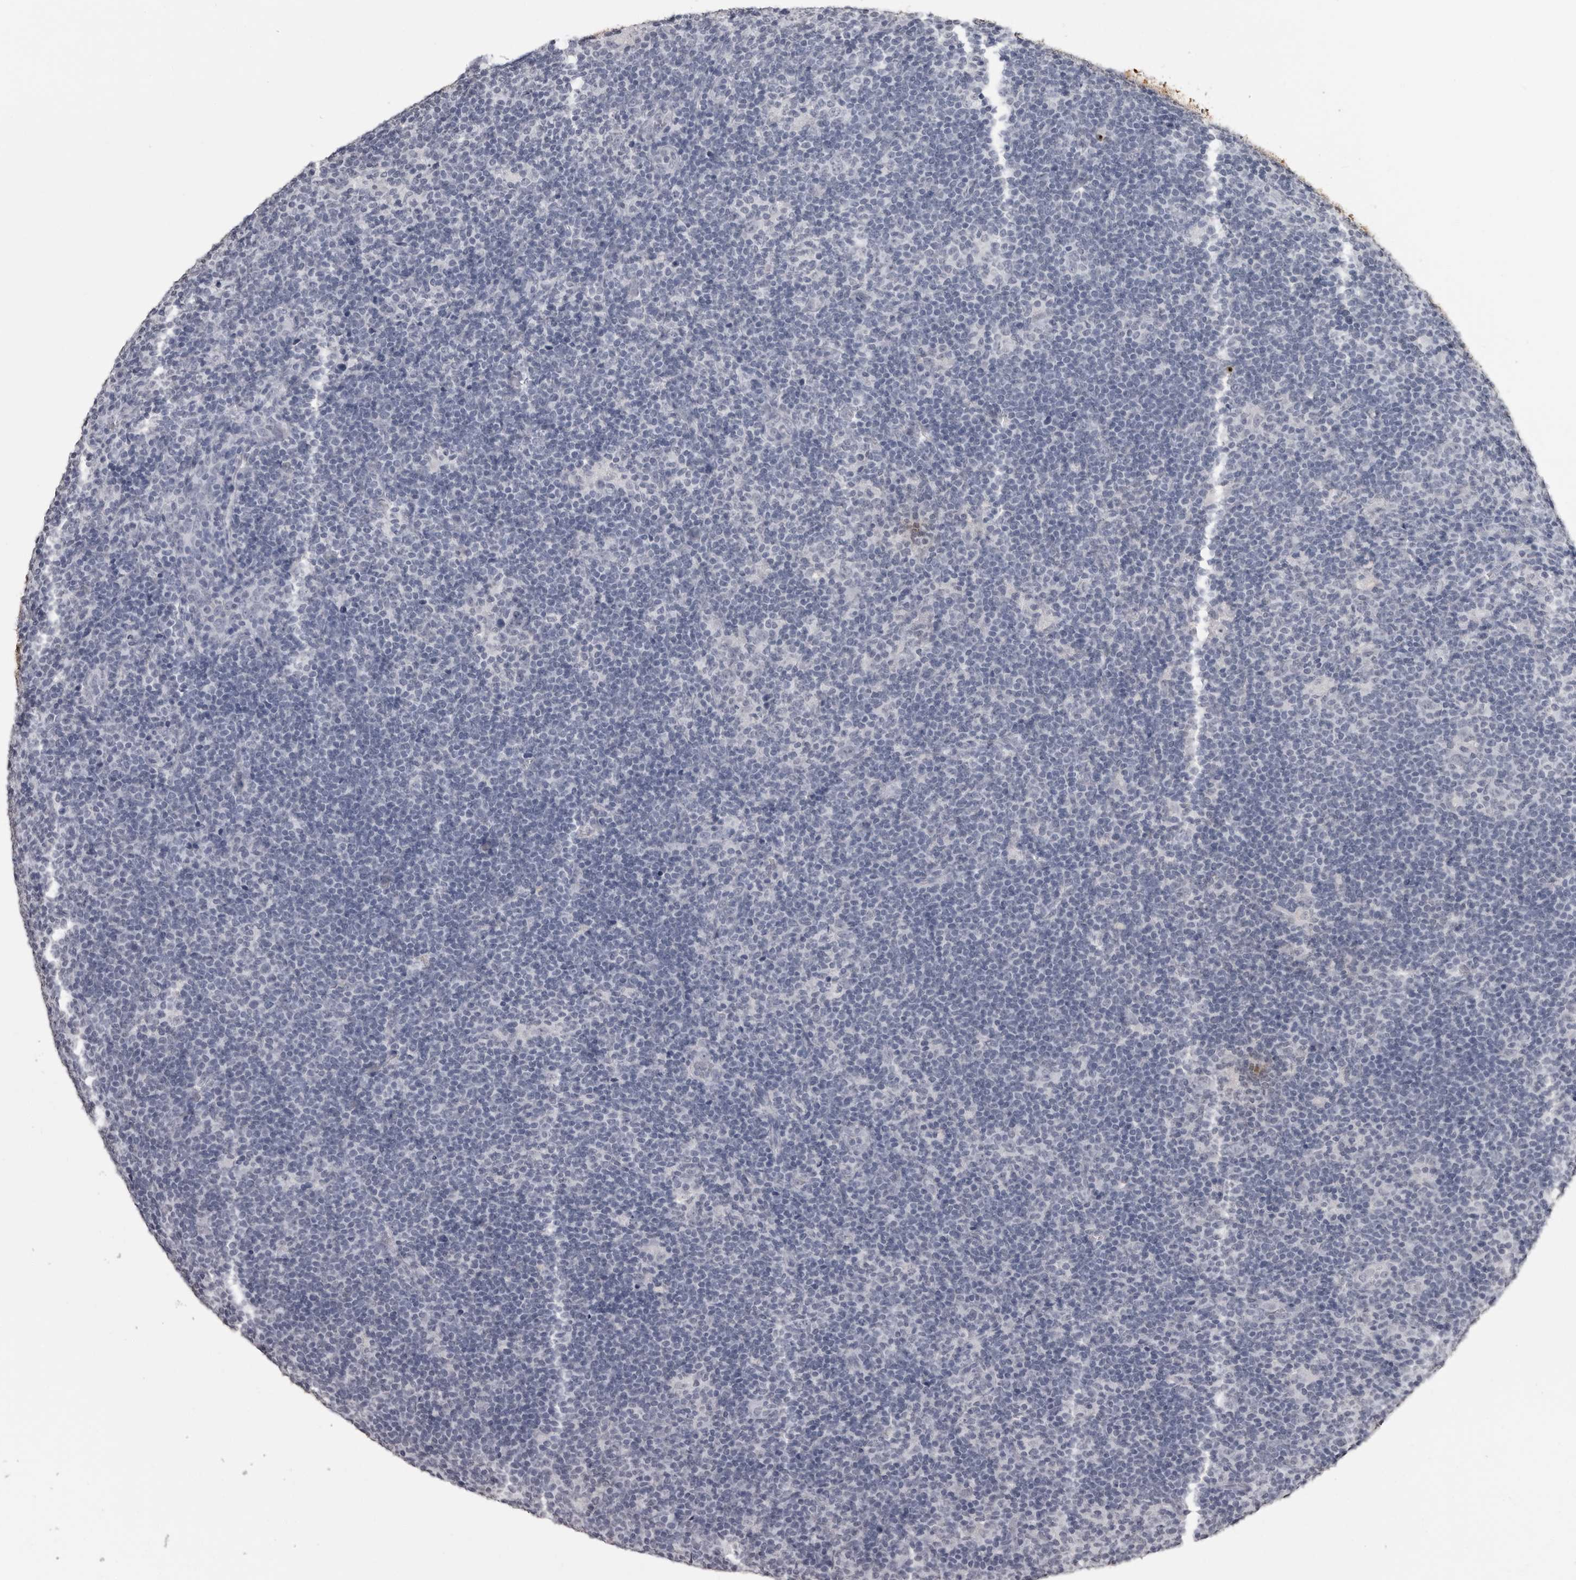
{"staining": {"intensity": "negative", "quantity": "none", "location": "none"}, "tissue": "lymphoma", "cell_type": "Tumor cells", "image_type": "cancer", "snomed": [{"axis": "morphology", "description": "Hodgkin's disease, NOS"}, {"axis": "topography", "description": "Lymph node"}], "caption": "A high-resolution histopathology image shows IHC staining of lymphoma, which displays no significant staining in tumor cells.", "gene": "HEPACAM", "patient": {"sex": "female", "age": 57}}